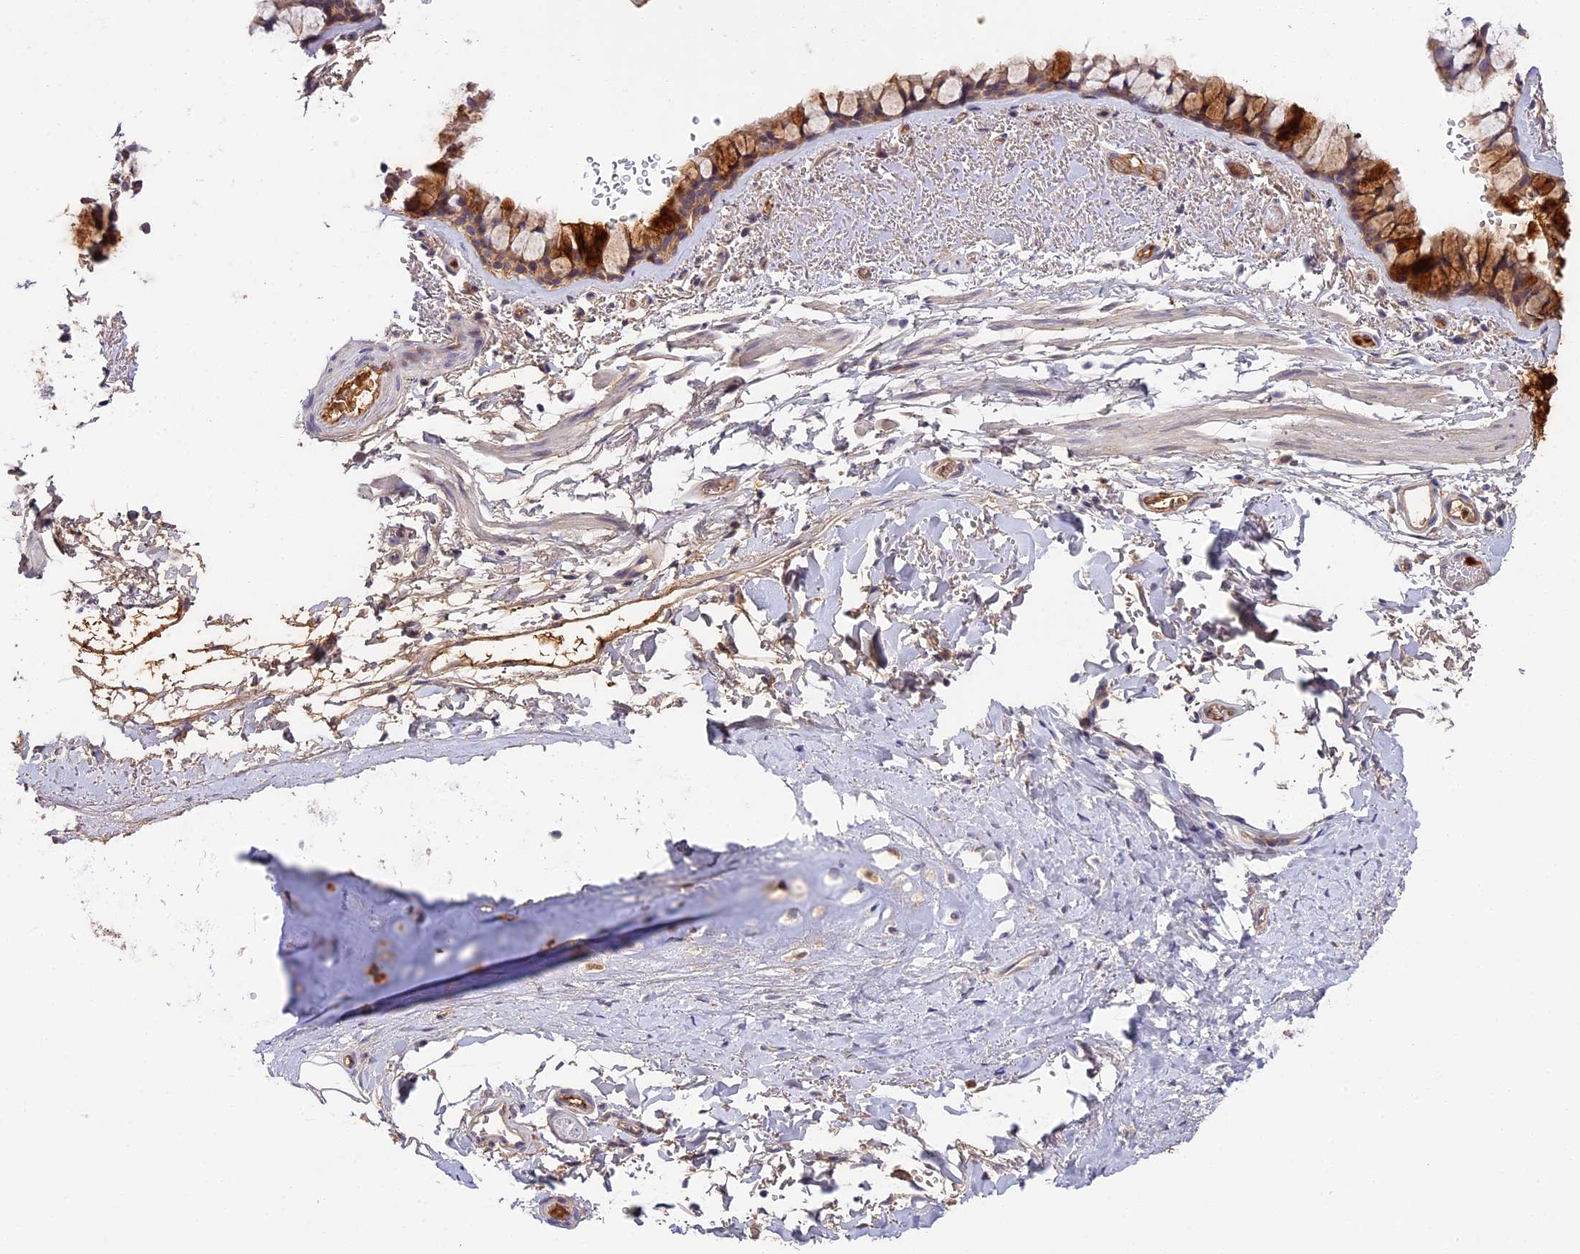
{"staining": {"intensity": "strong", "quantity": "25%-75%", "location": "cytoplasmic/membranous"}, "tissue": "bronchus", "cell_type": "Respiratory epithelial cells", "image_type": "normal", "snomed": [{"axis": "morphology", "description": "Normal tissue, NOS"}, {"axis": "topography", "description": "Bronchus"}], "caption": "The immunohistochemical stain shows strong cytoplasmic/membranous positivity in respiratory epithelial cells of normal bronchus. The protein of interest is shown in brown color, while the nuclei are stained blue.", "gene": "ADGRD1", "patient": {"sex": "male", "age": 65}}